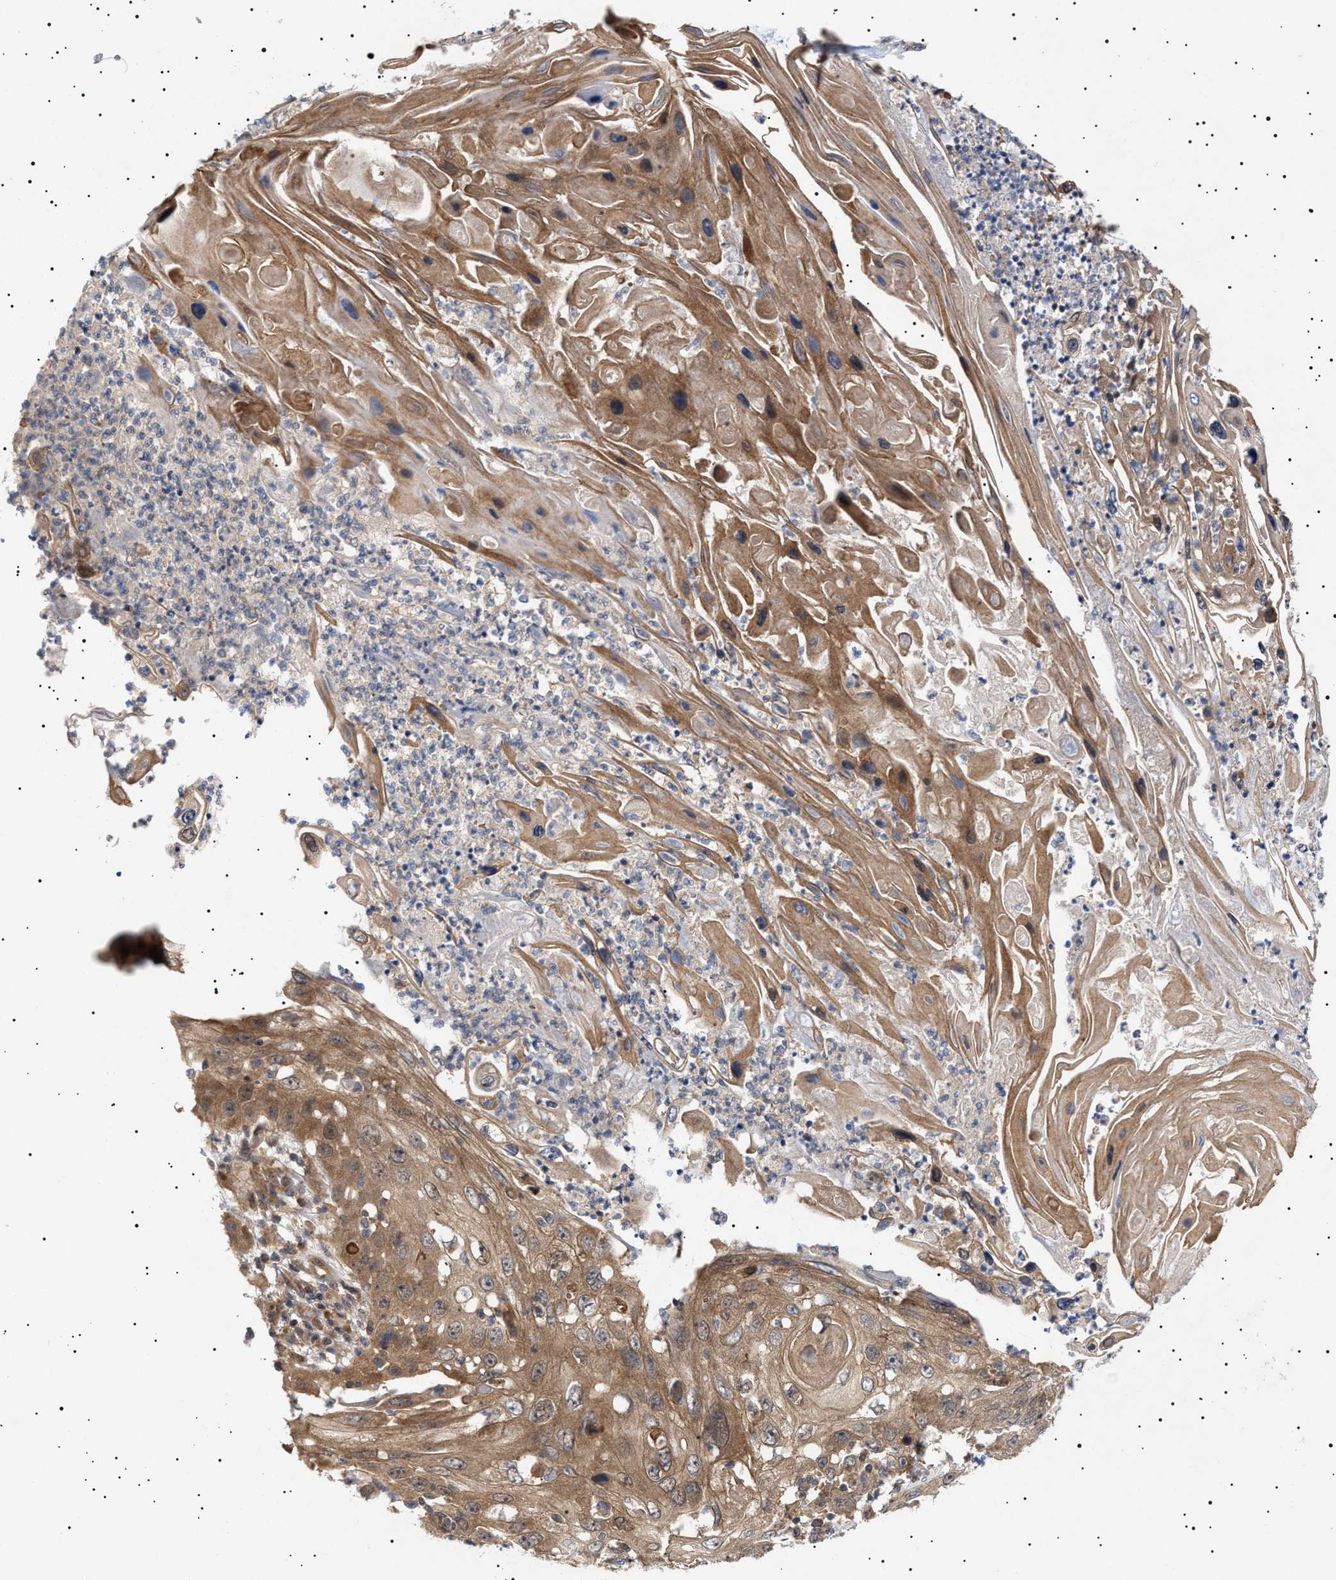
{"staining": {"intensity": "moderate", "quantity": ">75%", "location": "cytoplasmic/membranous"}, "tissue": "skin cancer", "cell_type": "Tumor cells", "image_type": "cancer", "snomed": [{"axis": "morphology", "description": "Squamous cell carcinoma, NOS"}, {"axis": "topography", "description": "Skin"}], "caption": "A brown stain highlights moderate cytoplasmic/membranous staining of a protein in human skin squamous cell carcinoma tumor cells.", "gene": "NPLOC4", "patient": {"sex": "male", "age": 55}}